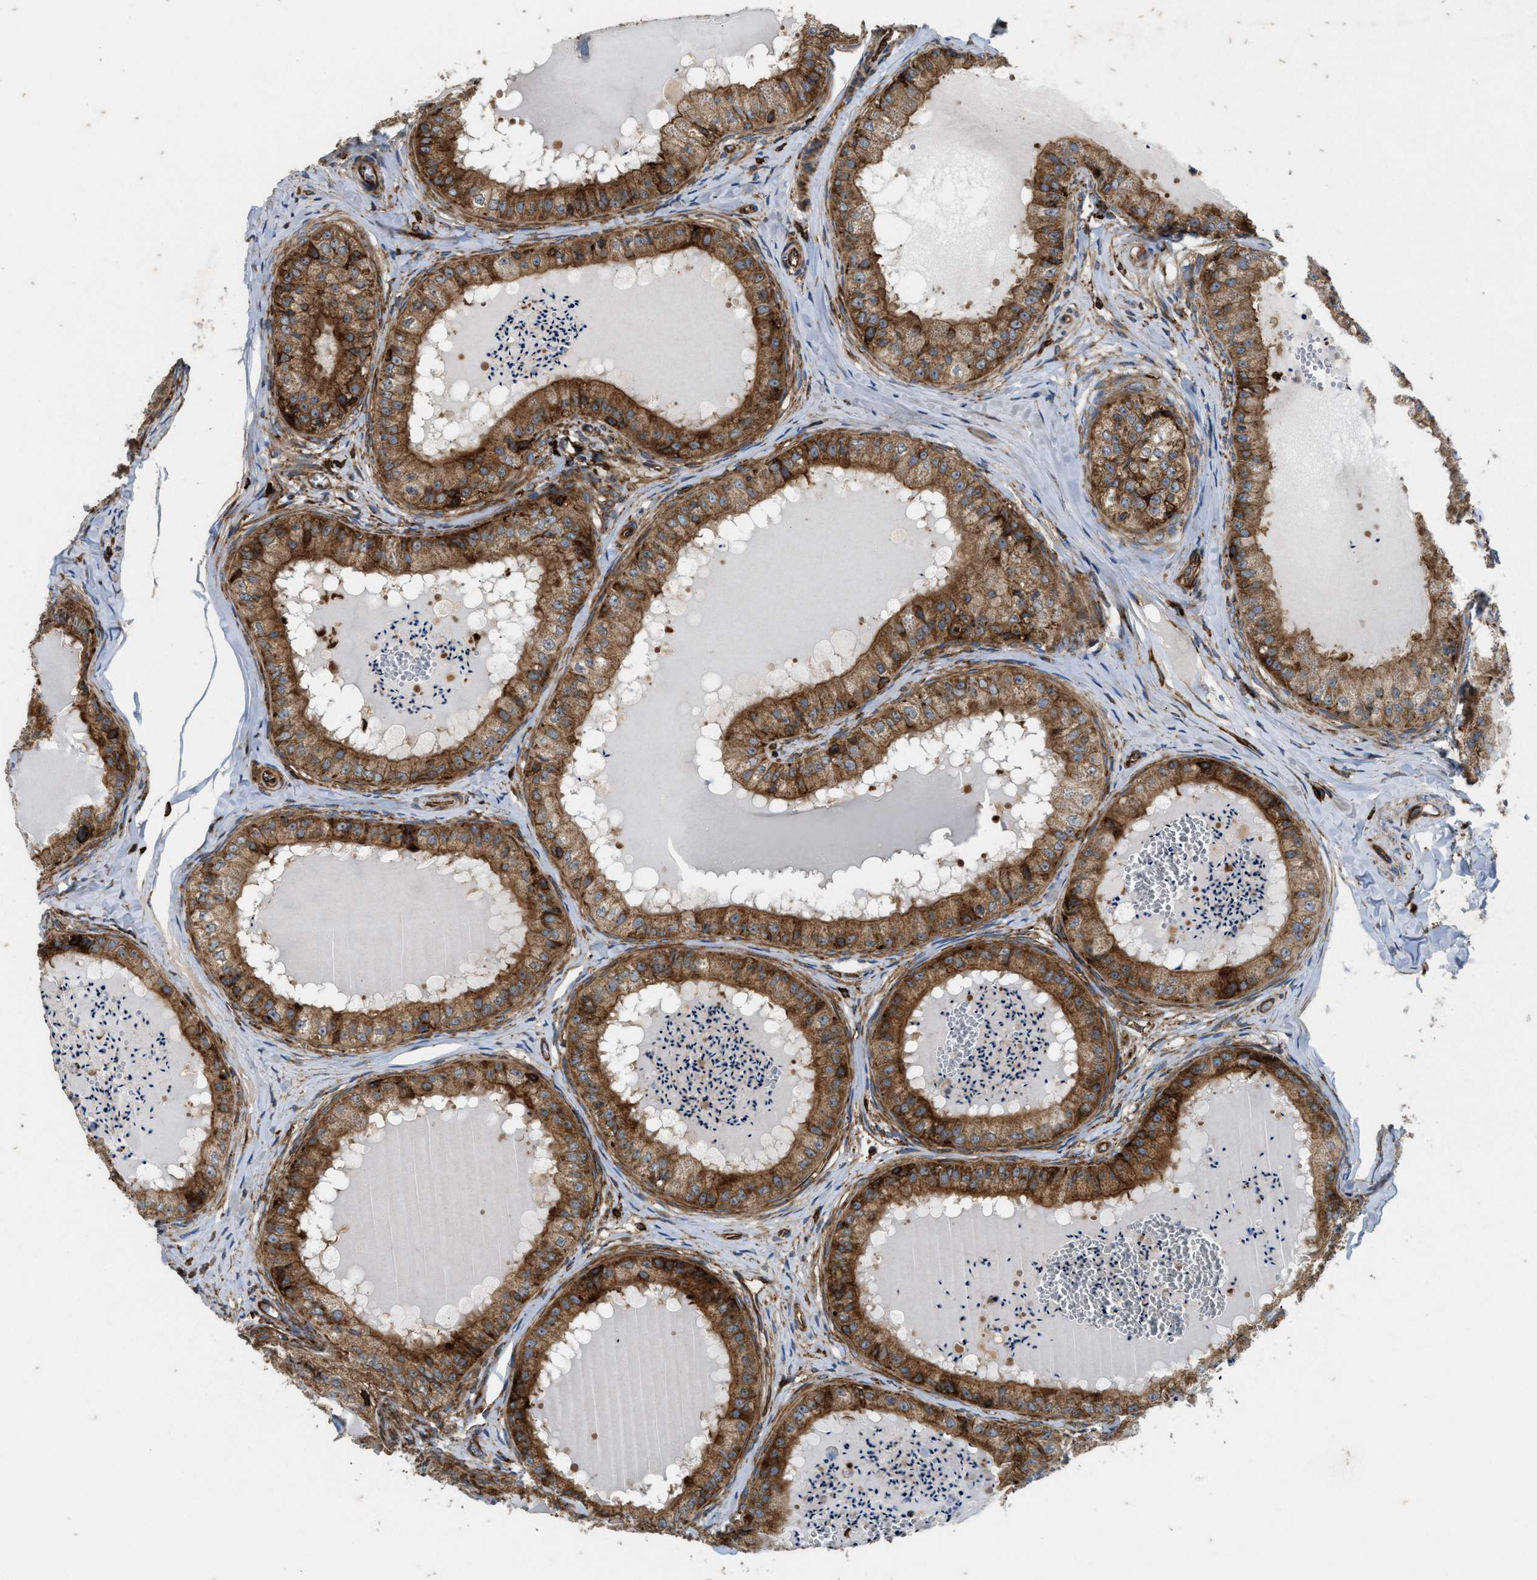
{"staining": {"intensity": "moderate", "quantity": ">75%", "location": "cytoplasmic/membranous"}, "tissue": "epididymis", "cell_type": "Glandular cells", "image_type": "normal", "snomed": [{"axis": "morphology", "description": "Normal tissue, NOS"}, {"axis": "topography", "description": "Epididymis"}], "caption": "DAB (3,3'-diaminobenzidine) immunohistochemical staining of benign epididymis reveals moderate cytoplasmic/membranous protein expression in about >75% of glandular cells.", "gene": "EGLN1", "patient": {"sex": "male", "age": 31}}